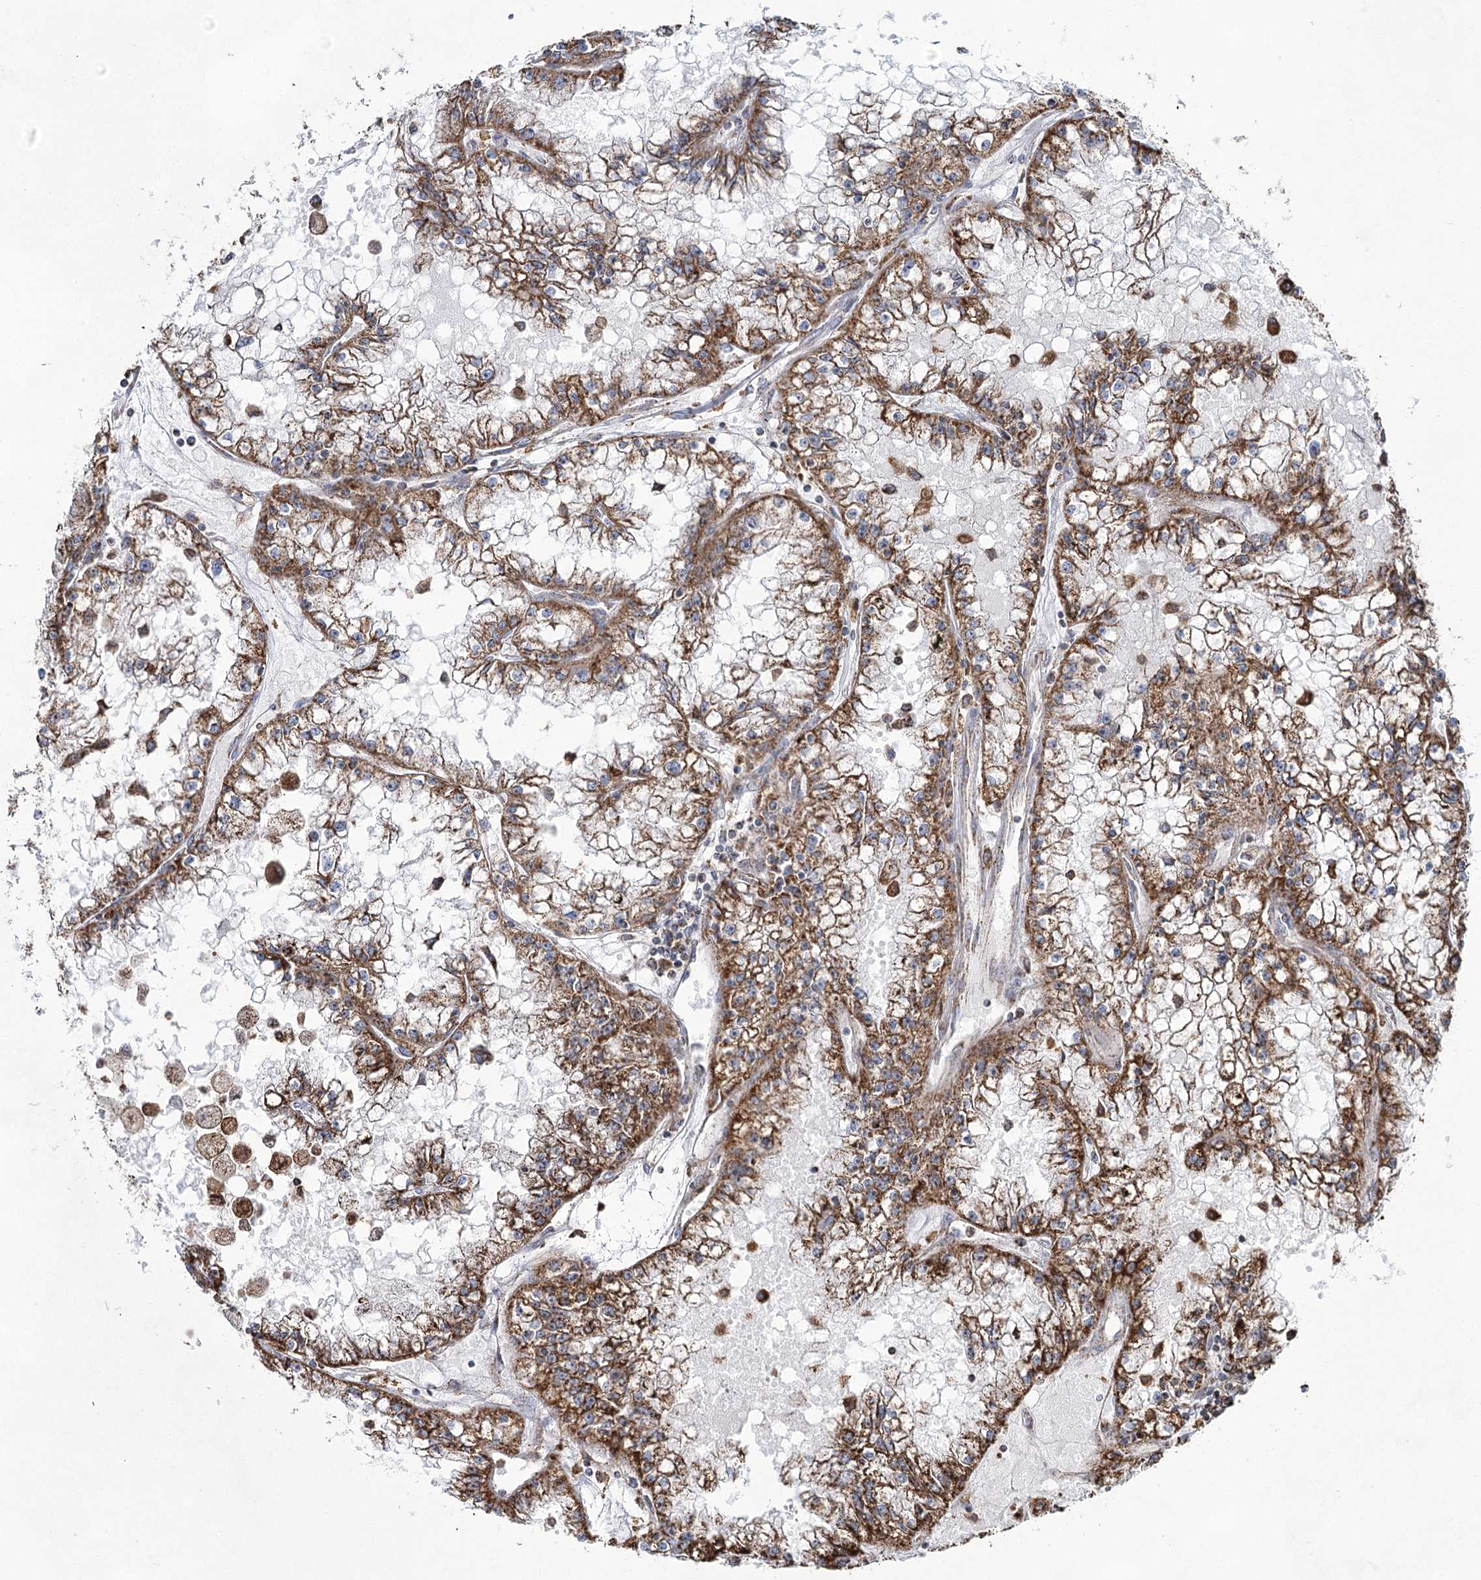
{"staining": {"intensity": "moderate", "quantity": ">75%", "location": "cytoplasmic/membranous"}, "tissue": "renal cancer", "cell_type": "Tumor cells", "image_type": "cancer", "snomed": [{"axis": "morphology", "description": "Adenocarcinoma, NOS"}, {"axis": "topography", "description": "Kidney"}], "caption": "Immunohistochemical staining of human renal cancer (adenocarcinoma) reveals moderate cytoplasmic/membranous protein positivity in about >75% of tumor cells. Nuclei are stained in blue.", "gene": "CWF19L1", "patient": {"sex": "male", "age": 56}}